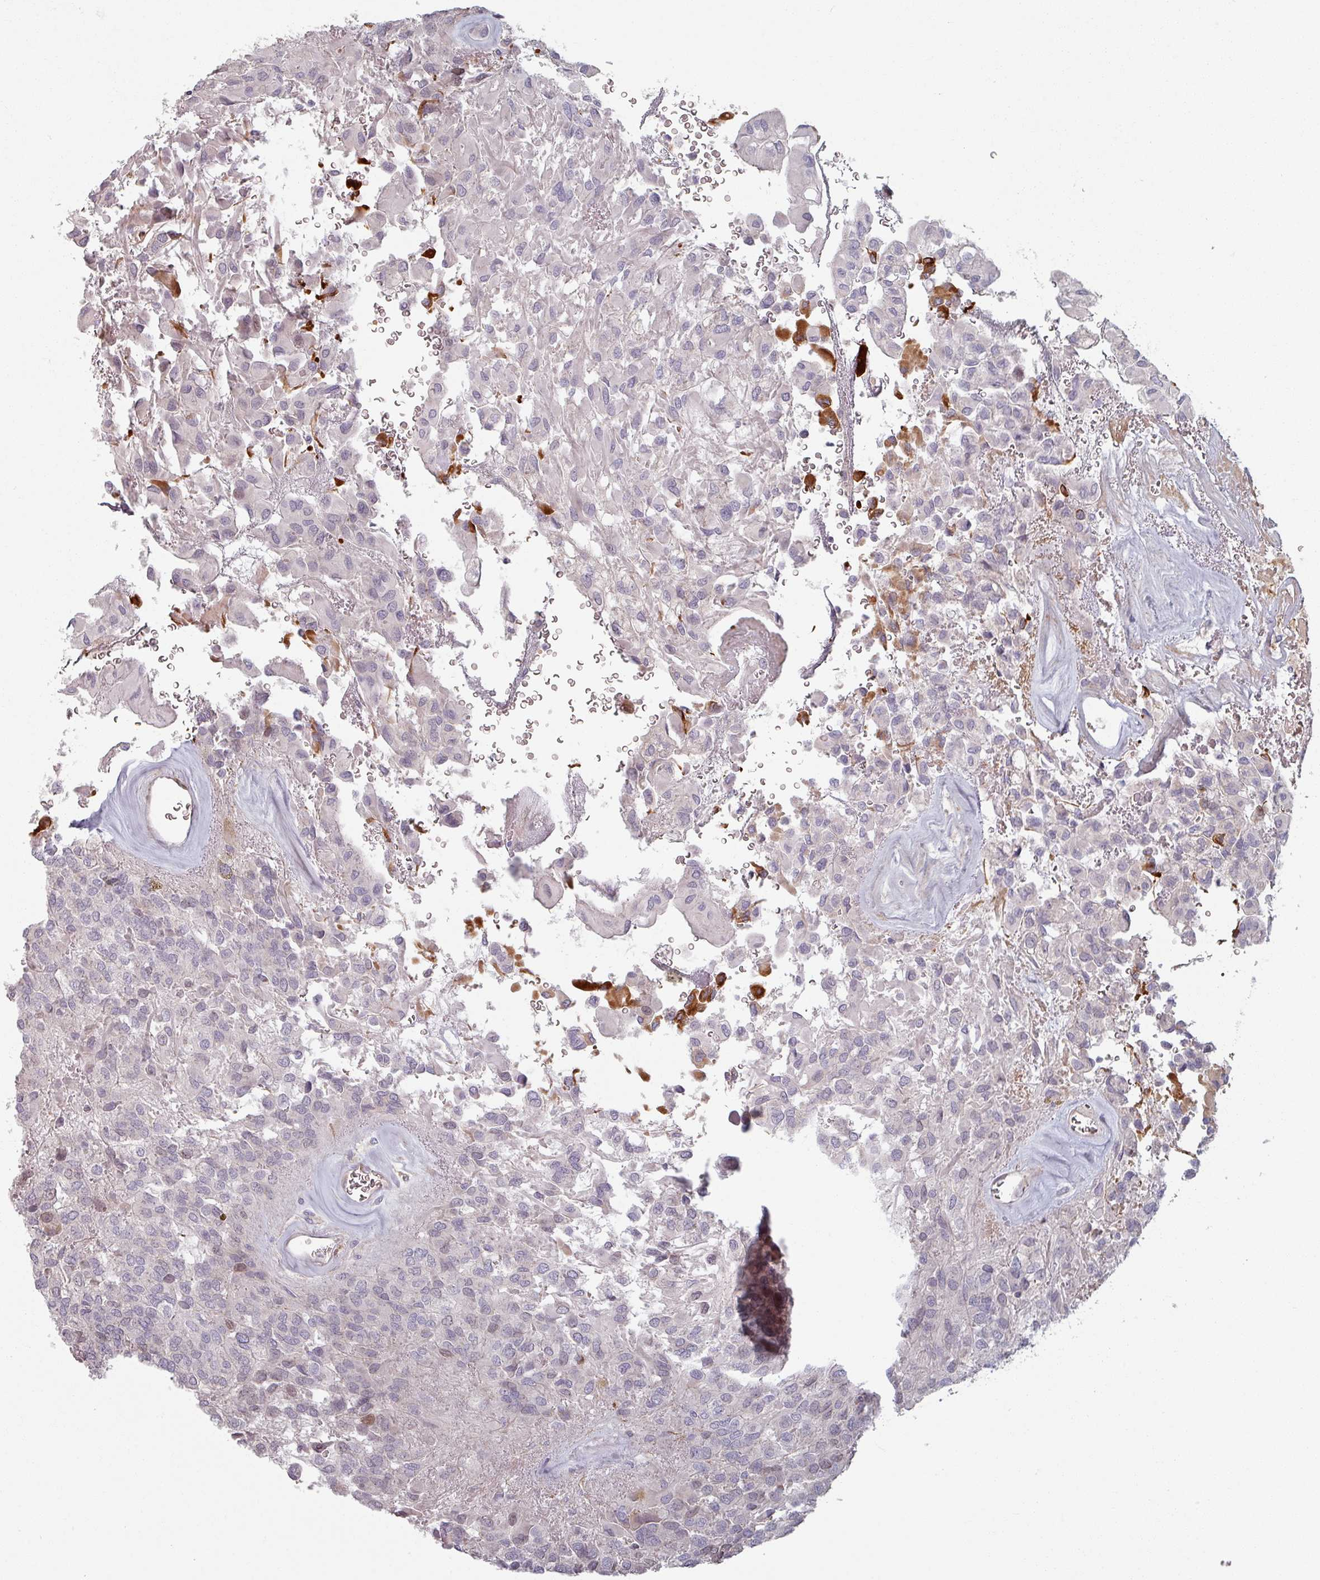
{"staining": {"intensity": "negative", "quantity": "none", "location": "none"}, "tissue": "glioma", "cell_type": "Tumor cells", "image_type": "cancer", "snomed": [{"axis": "morphology", "description": "Glioma, malignant, Low grade"}, {"axis": "topography", "description": "Brain"}], "caption": "DAB immunohistochemical staining of human glioma displays no significant positivity in tumor cells. The staining is performed using DAB brown chromogen with nuclei counter-stained in using hematoxylin.", "gene": "C4BPB", "patient": {"sex": "male", "age": 56}}